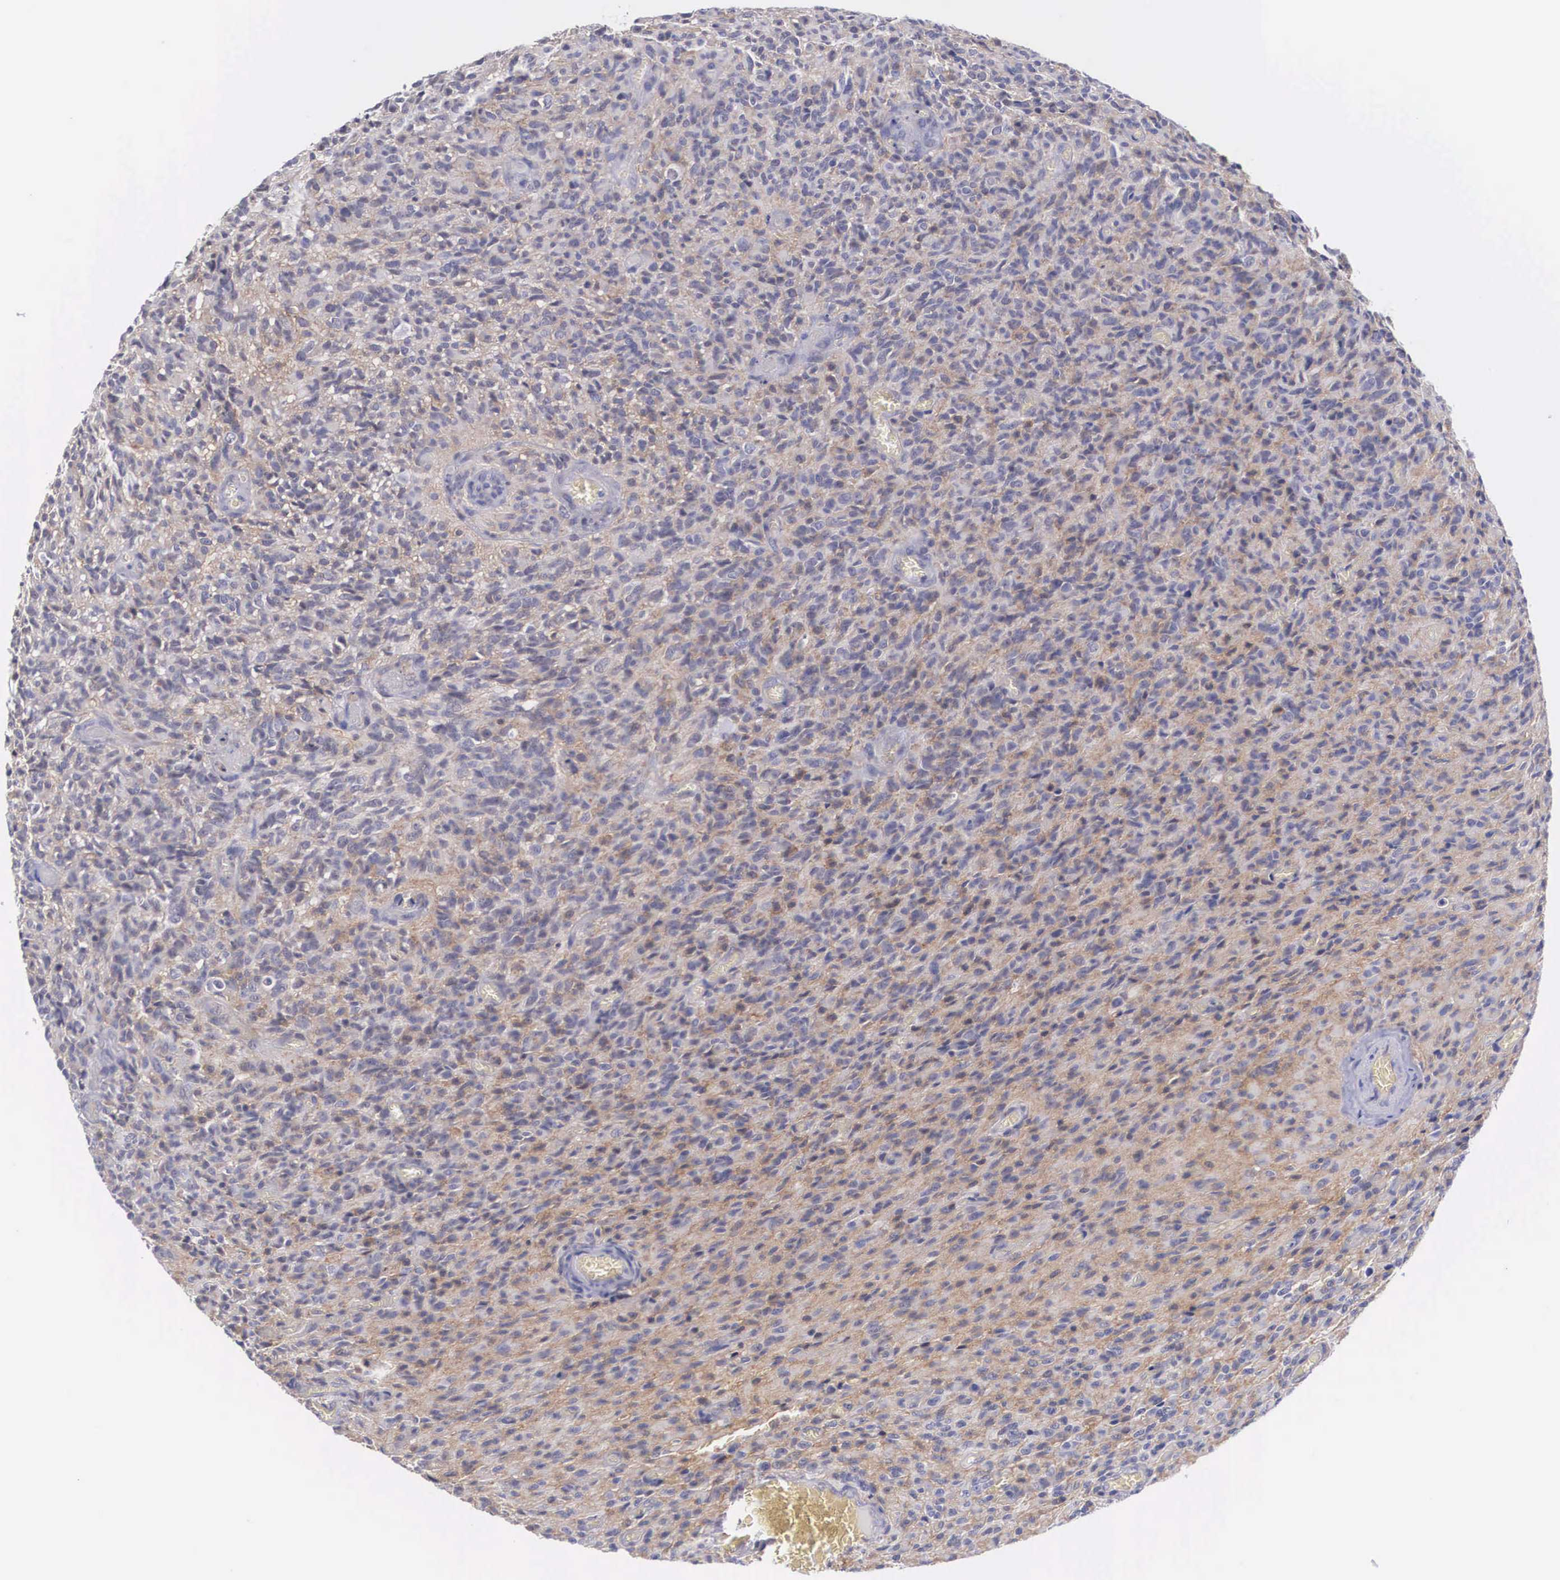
{"staining": {"intensity": "negative", "quantity": "none", "location": "none"}, "tissue": "glioma", "cell_type": "Tumor cells", "image_type": "cancer", "snomed": [{"axis": "morphology", "description": "Glioma, malignant, High grade"}, {"axis": "topography", "description": "Brain"}], "caption": "This histopathology image is of glioma stained with immunohistochemistry (IHC) to label a protein in brown with the nuclei are counter-stained blue. There is no positivity in tumor cells. (Stains: DAB (3,3'-diaminobenzidine) immunohistochemistry with hematoxylin counter stain, Microscopy: brightfield microscopy at high magnification).", "gene": "NR4A2", "patient": {"sex": "male", "age": 56}}